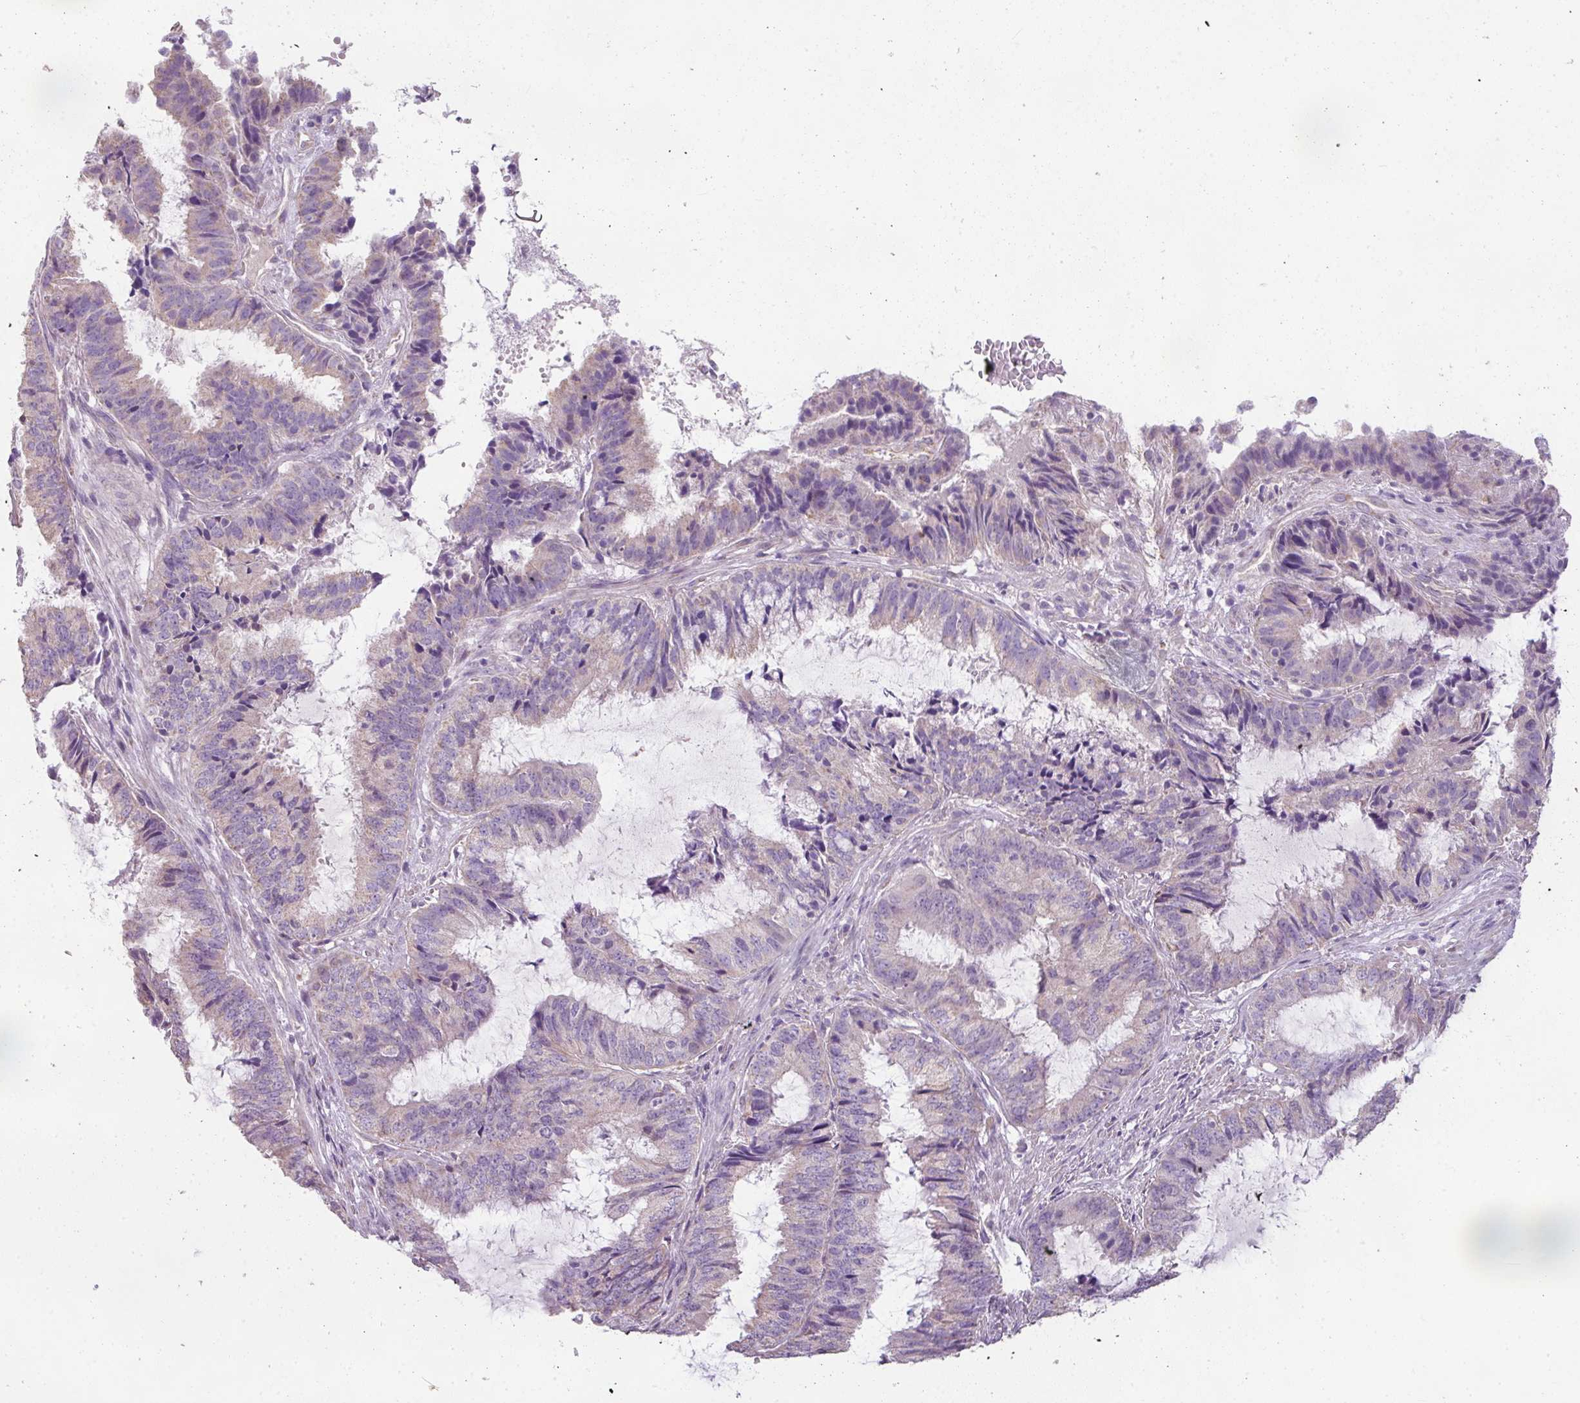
{"staining": {"intensity": "negative", "quantity": "none", "location": "none"}, "tissue": "endometrial cancer", "cell_type": "Tumor cells", "image_type": "cancer", "snomed": [{"axis": "morphology", "description": "Adenocarcinoma, NOS"}, {"axis": "topography", "description": "Endometrium"}], "caption": "This is an immunohistochemistry photomicrograph of human endometrial cancer (adenocarcinoma). There is no positivity in tumor cells.", "gene": "PALS2", "patient": {"sex": "female", "age": 51}}